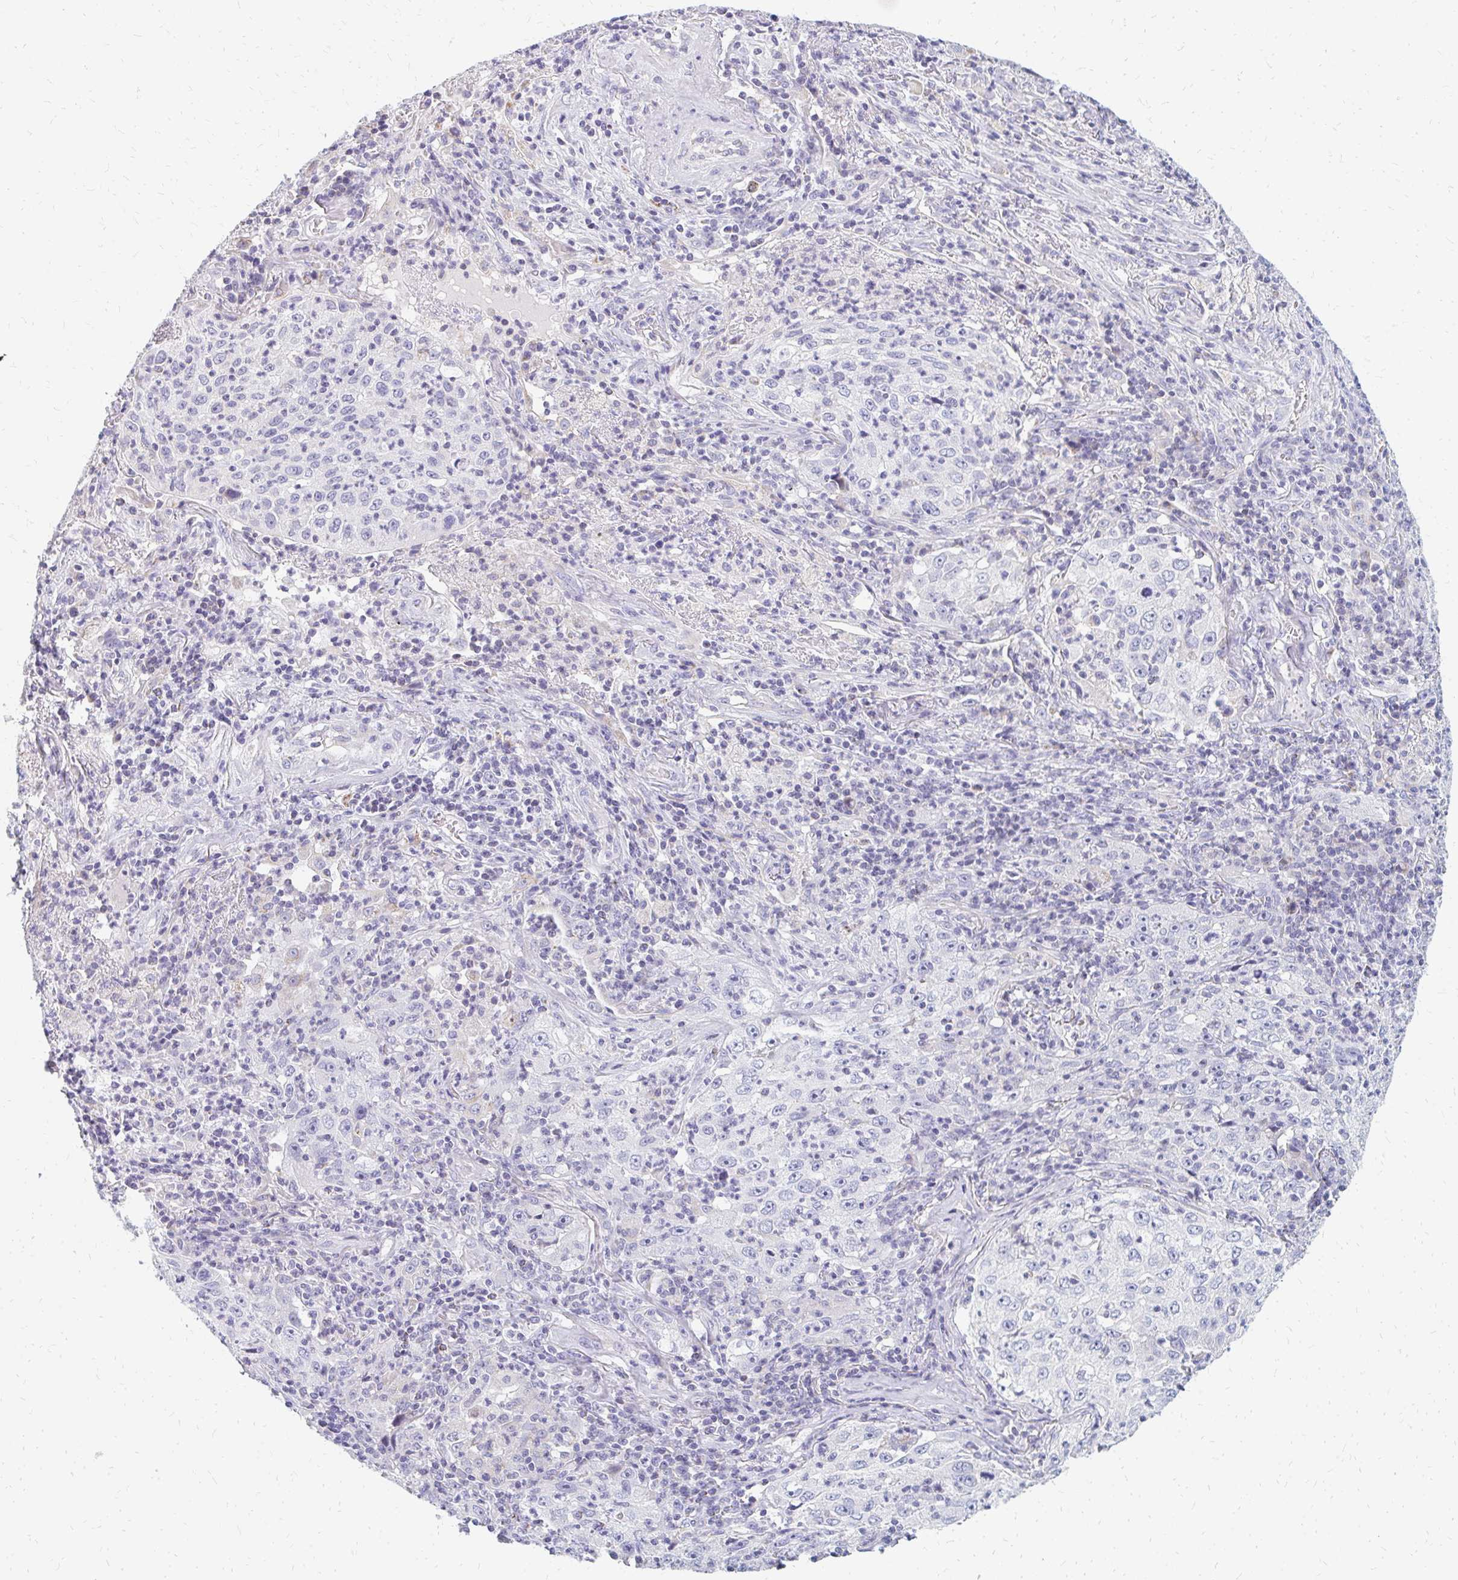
{"staining": {"intensity": "negative", "quantity": "none", "location": "none"}, "tissue": "lung cancer", "cell_type": "Tumor cells", "image_type": "cancer", "snomed": [{"axis": "morphology", "description": "Squamous cell carcinoma, NOS"}, {"axis": "topography", "description": "Lung"}], "caption": "Lung squamous cell carcinoma was stained to show a protein in brown. There is no significant staining in tumor cells.", "gene": "OR10V1", "patient": {"sex": "male", "age": 71}}